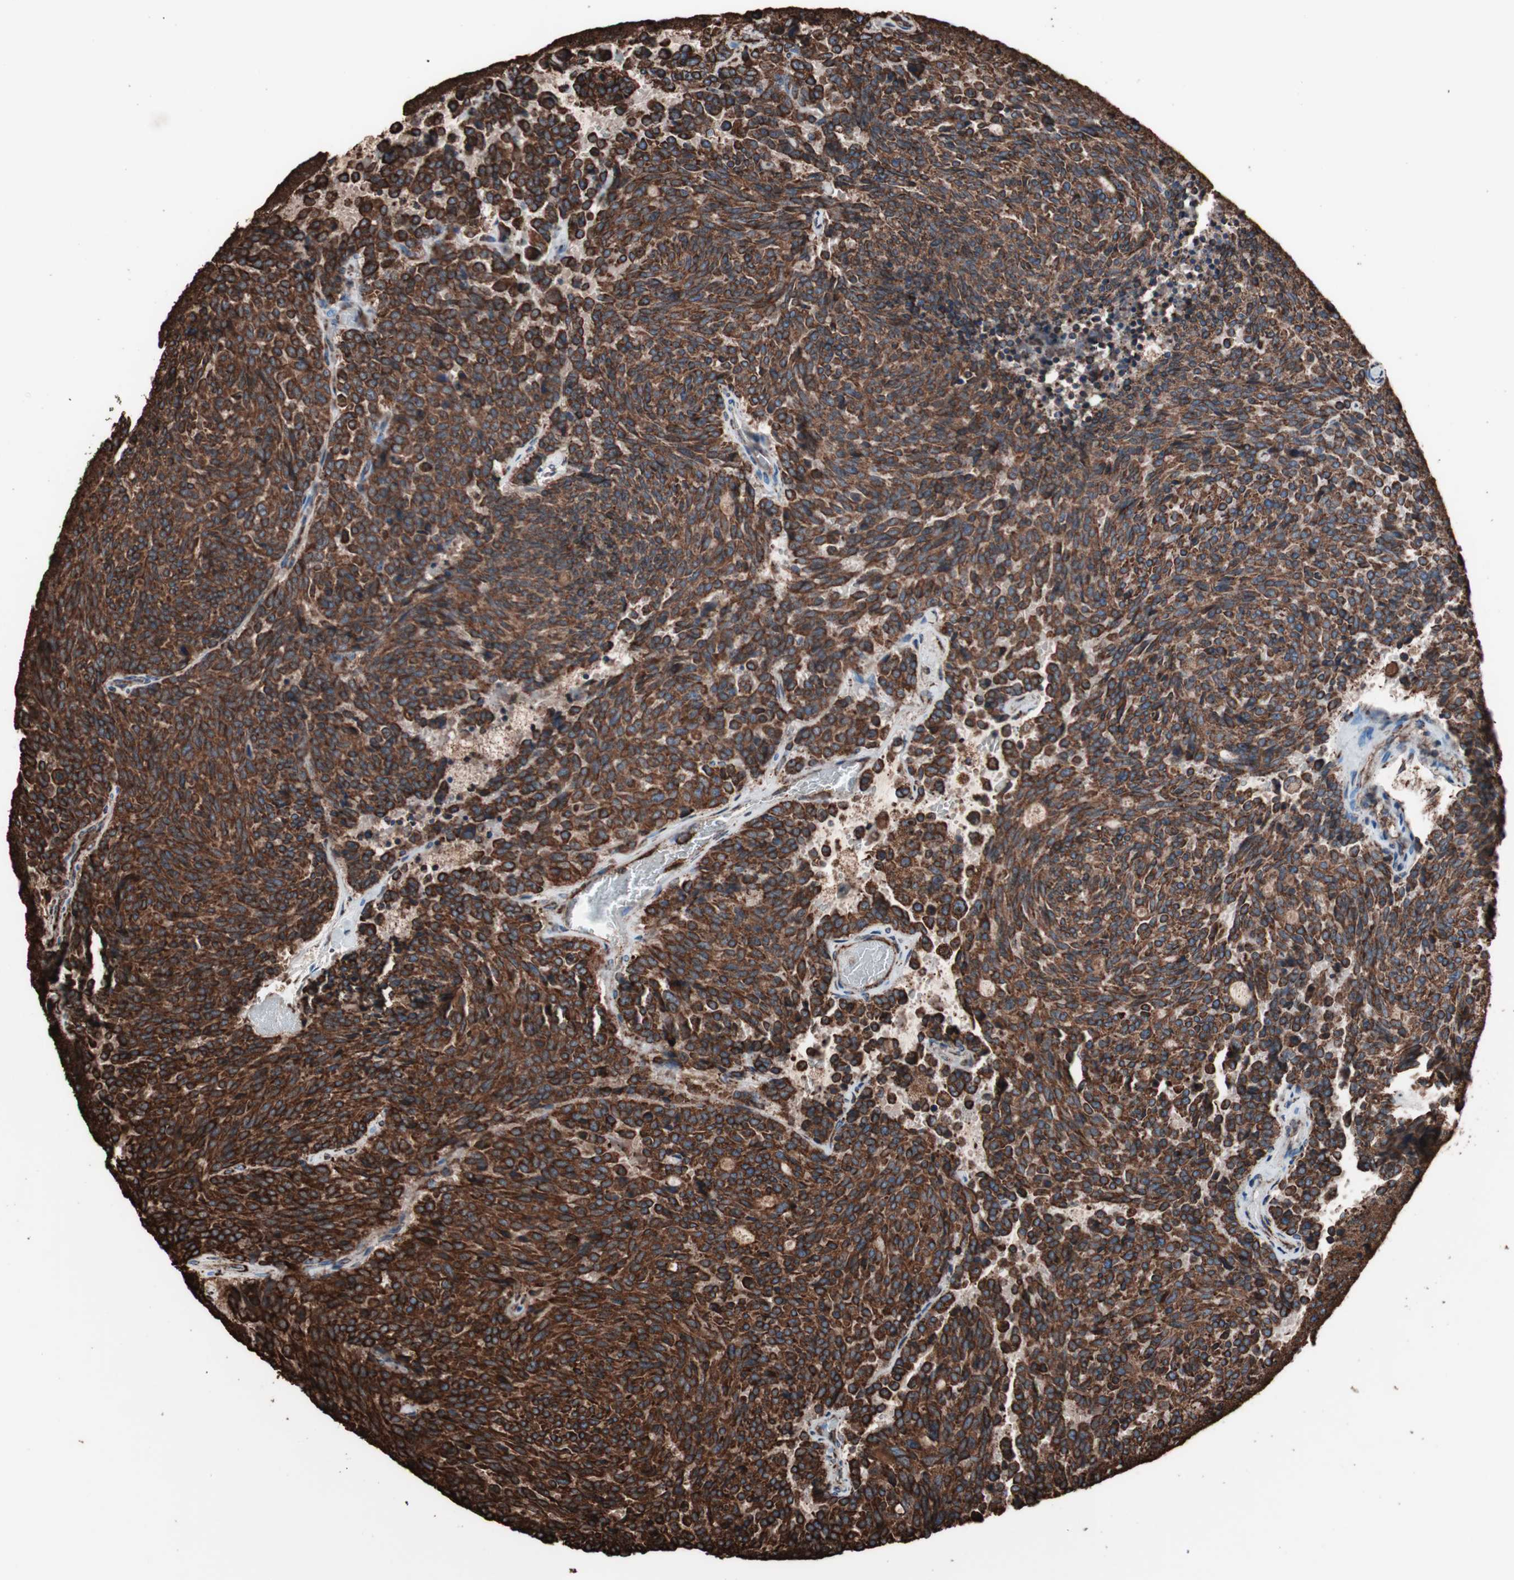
{"staining": {"intensity": "strong", "quantity": ">75%", "location": "cytoplasmic/membranous"}, "tissue": "carcinoid", "cell_type": "Tumor cells", "image_type": "cancer", "snomed": [{"axis": "morphology", "description": "Carcinoid, malignant, NOS"}, {"axis": "topography", "description": "Pancreas"}], "caption": "Immunohistochemical staining of carcinoid reveals high levels of strong cytoplasmic/membranous protein positivity in about >75% of tumor cells.", "gene": "HSP90B1", "patient": {"sex": "female", "age": 54}}